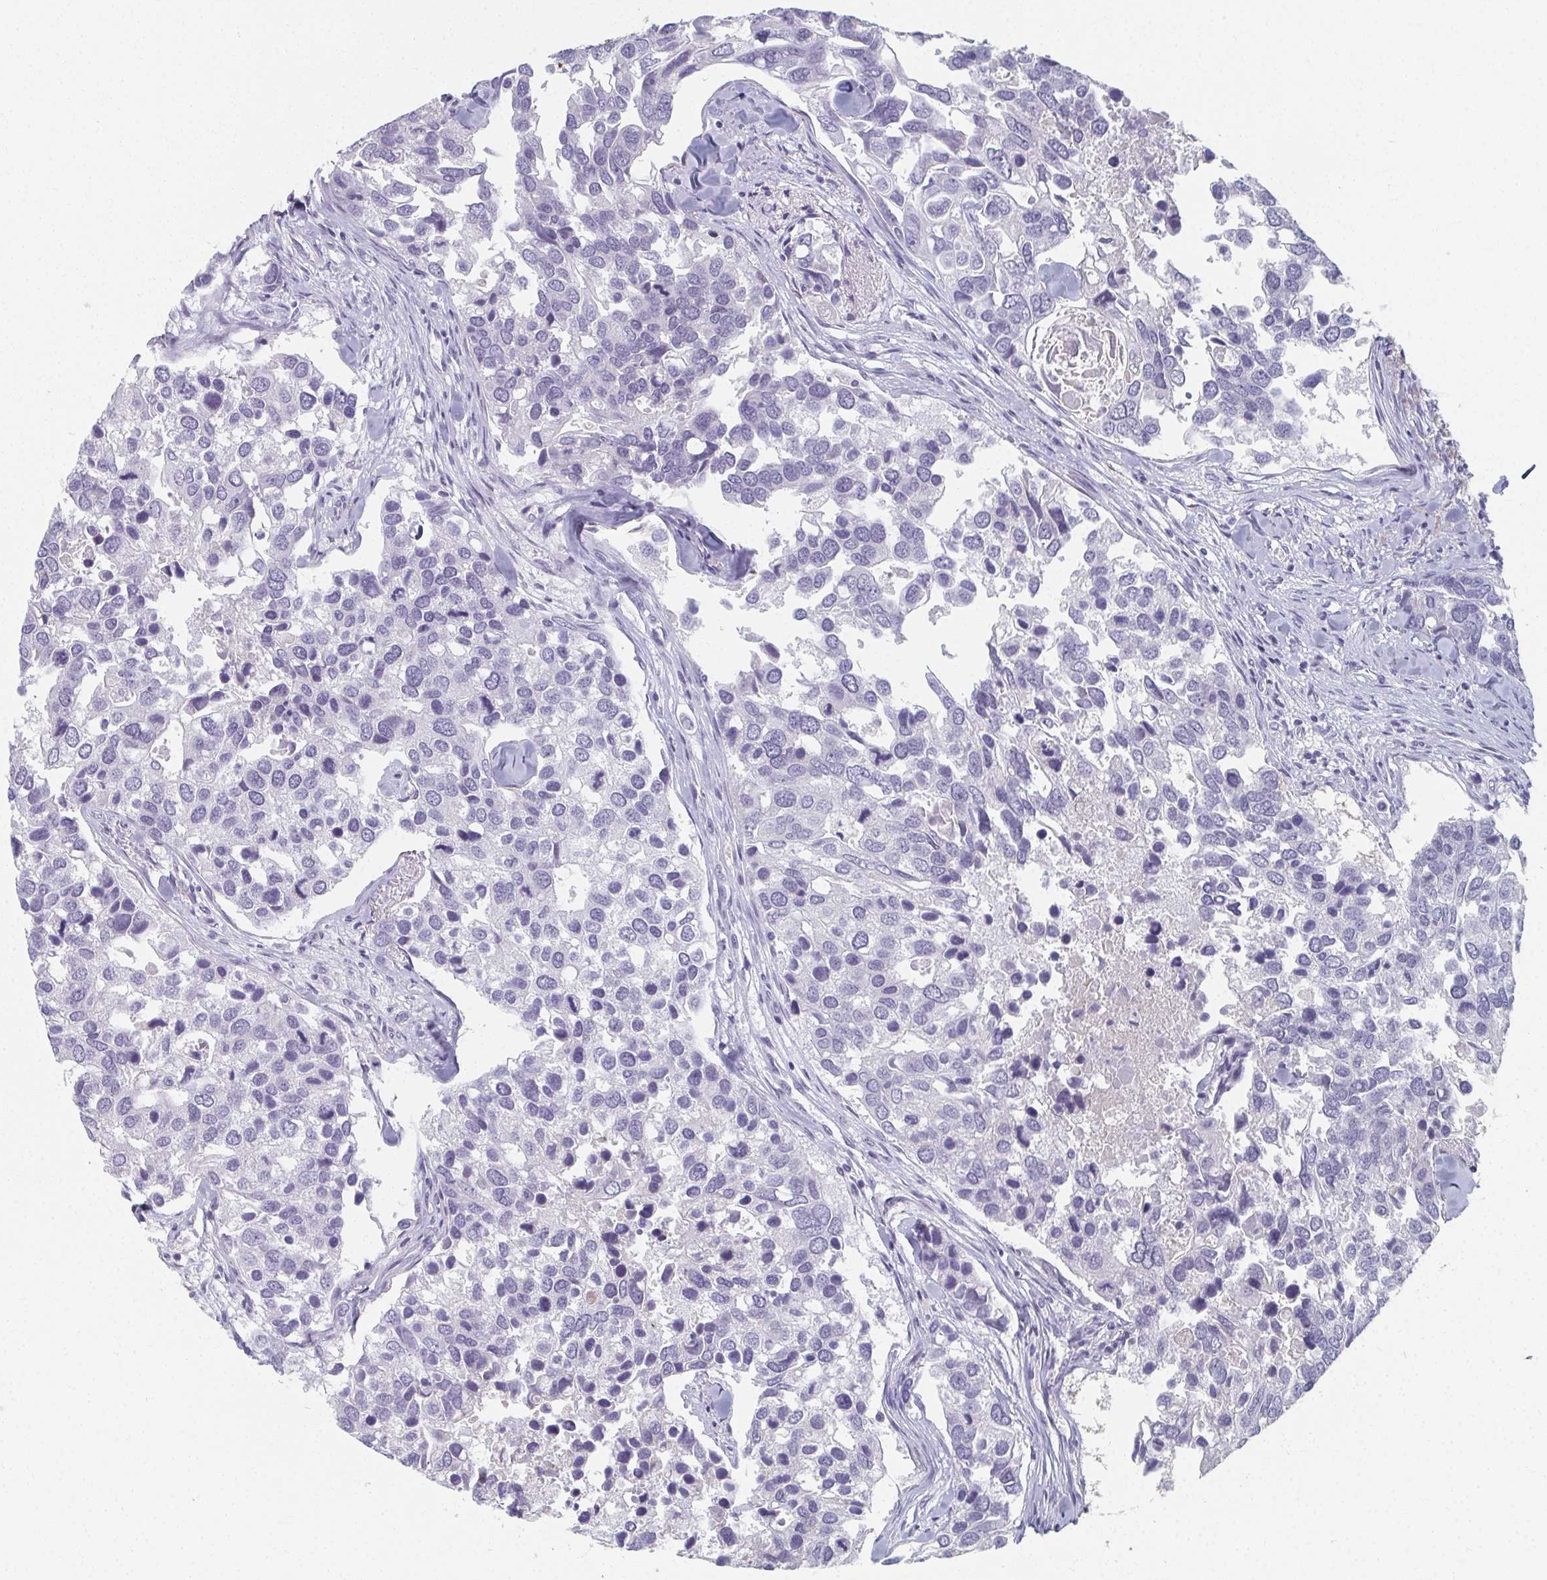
{"staining": {"intensity": "negative", "quantity": "none", "location": "none"}, "tissue": "breast cancer", "cell_type": "Tumor cells", "image_type": "cancer", "snomed": [{"axis": "morphology", "description": "Duct carcinoma"}, {"axis": "topography", "description": "Breast"}], "caption": "A histopathology image of breast cancer (infiltrating ductal carcinoma) stained for a protein exhibits no brown staining in tumor cells. The staining was performed using DAB to visualize the protein expression in brown, while the nuclei were stained in blue with hematoxylin (Magnification: 20x).", "gene": "CAMKV", "patient": {"sex": "female", "age": 83}}